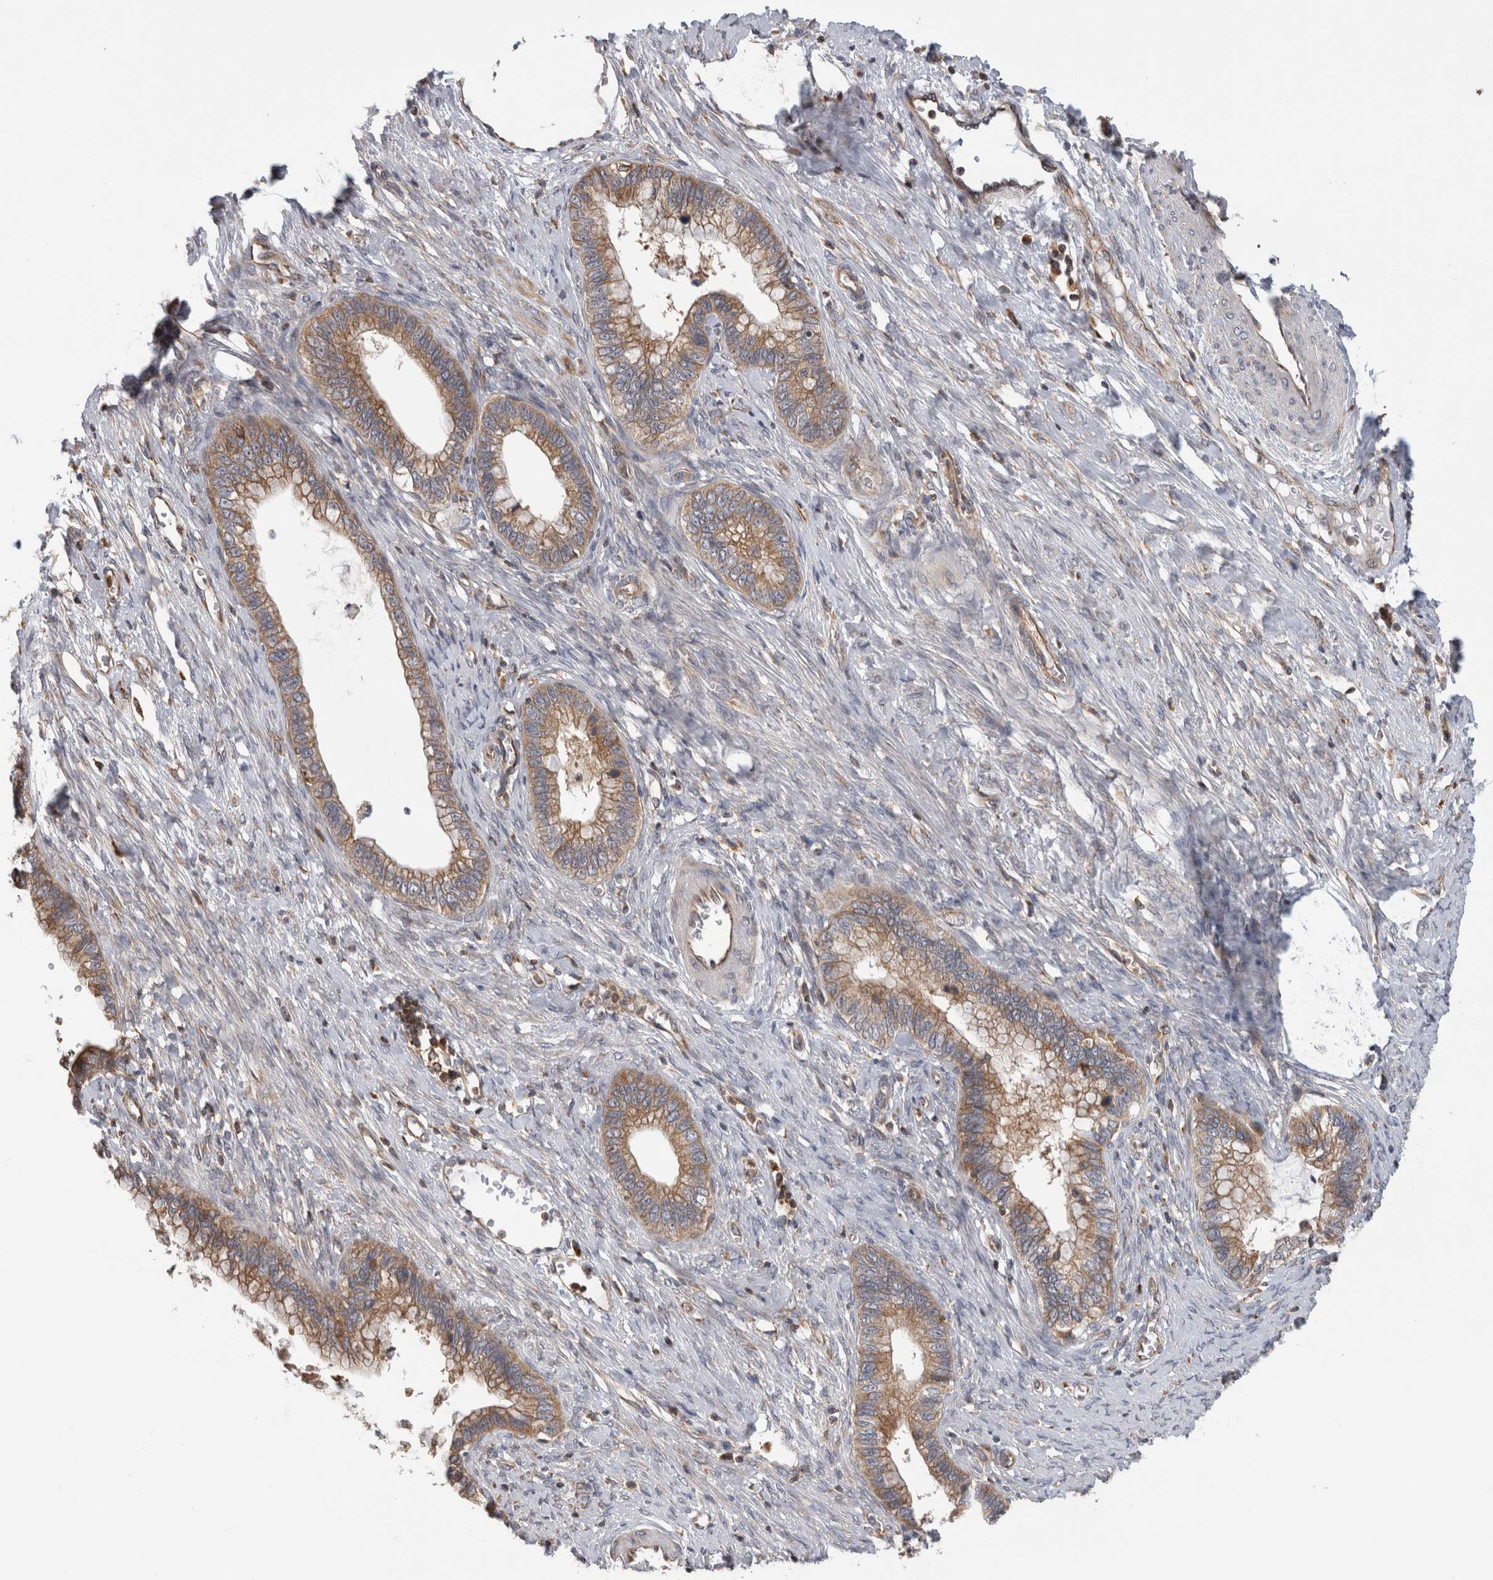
{"staining": {"intensity": "moderate", "quantity": ">75%", "location": "cytoplasmic/membranous"}, "tissue": "cervical cancer", "cell_type": "Tumor cells", "image_type": "cancer", "snomed": [{"axis": "morphology", "description": "Adenocarcinoma, NOS"}, {"axis": "topography", "description": "Cervix"}], "caption": "This is a histology image of immunohistochemistry (IHC) staining of cervical cancer, which shows moderate staining in the cytoplasmic/membranous of tumor cells.", "gene": "GRIK2", "patient": {"sex": "female", "age": 44}}